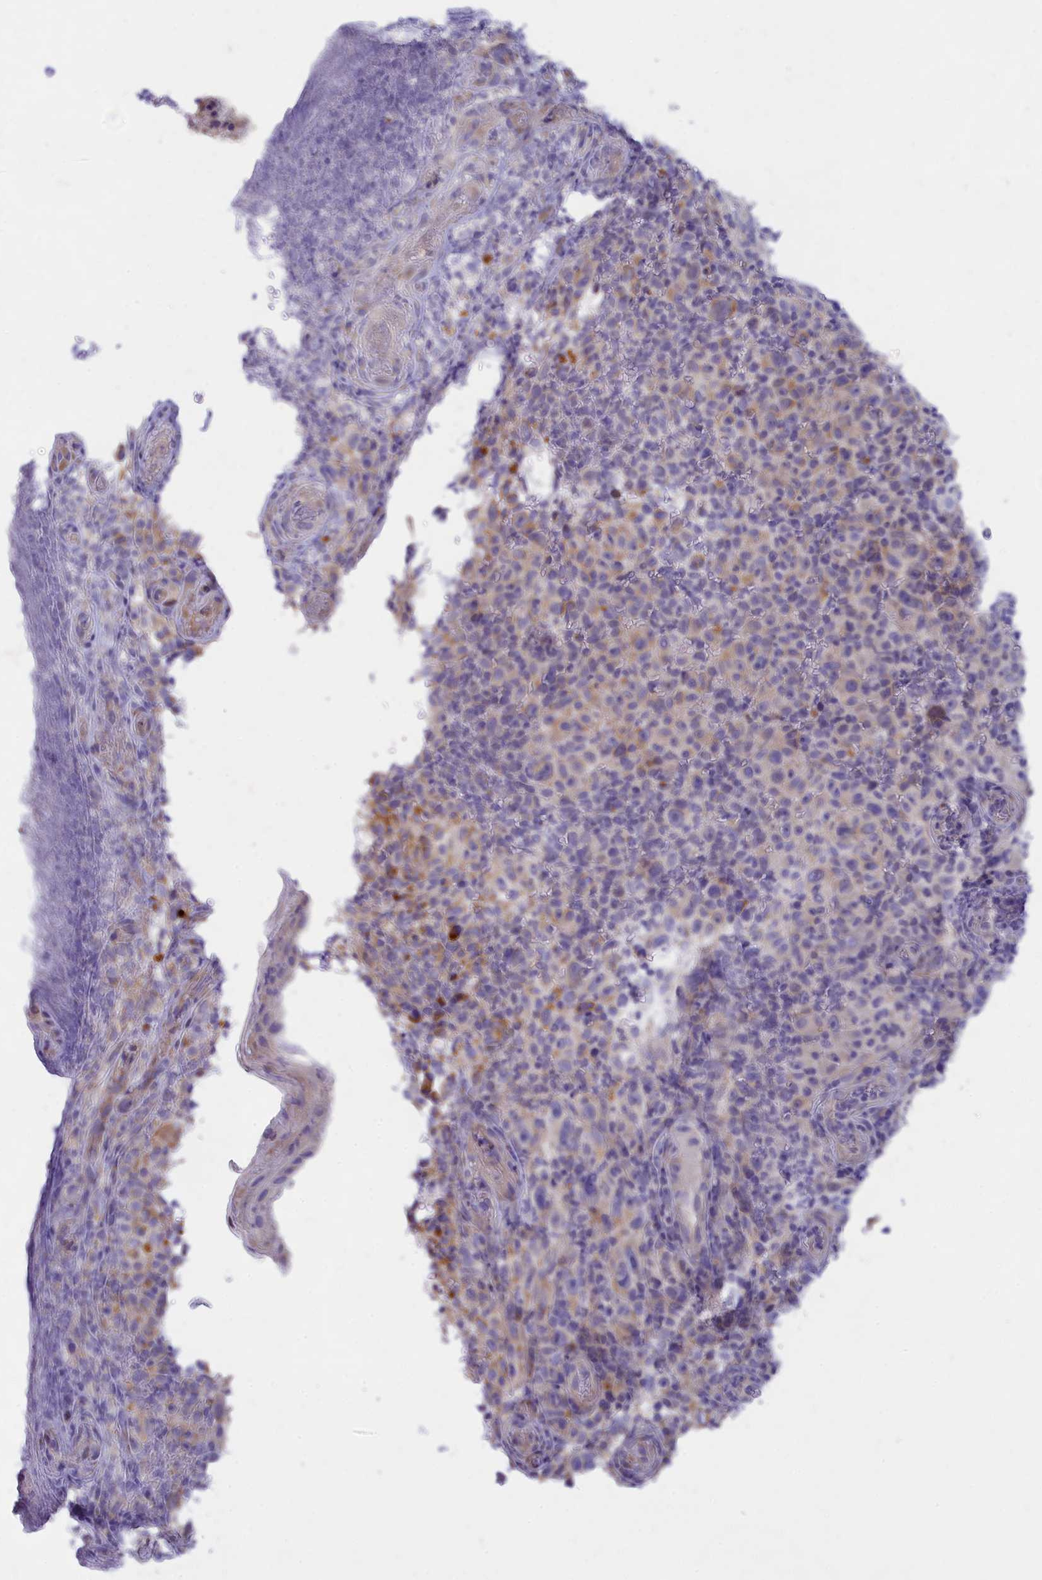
{"staining": {"intensity": "moderate", "quantity": "<25%", "location": "cytoplasmic/membranous"}, "tissue": "melanoma", "cell_type": "Tumor cells", "image_type": "cancer", "snomed": [{"axis": "morphology", "description": "Malignant melanoma, NOS"}, {"axis": "topography", "description": "Skin"}], "caption": "Malignant melanoma stained with DAB immunohistochemistry (IHC) displays low levels of moderate cytoplasmic/membranous expression in about <25% of tumor cells. (DAB = brown stain, brightfield microscopy at high magnification).", "gene": "TMEM30B", "patient": {"sex": "female", "age": 82}}